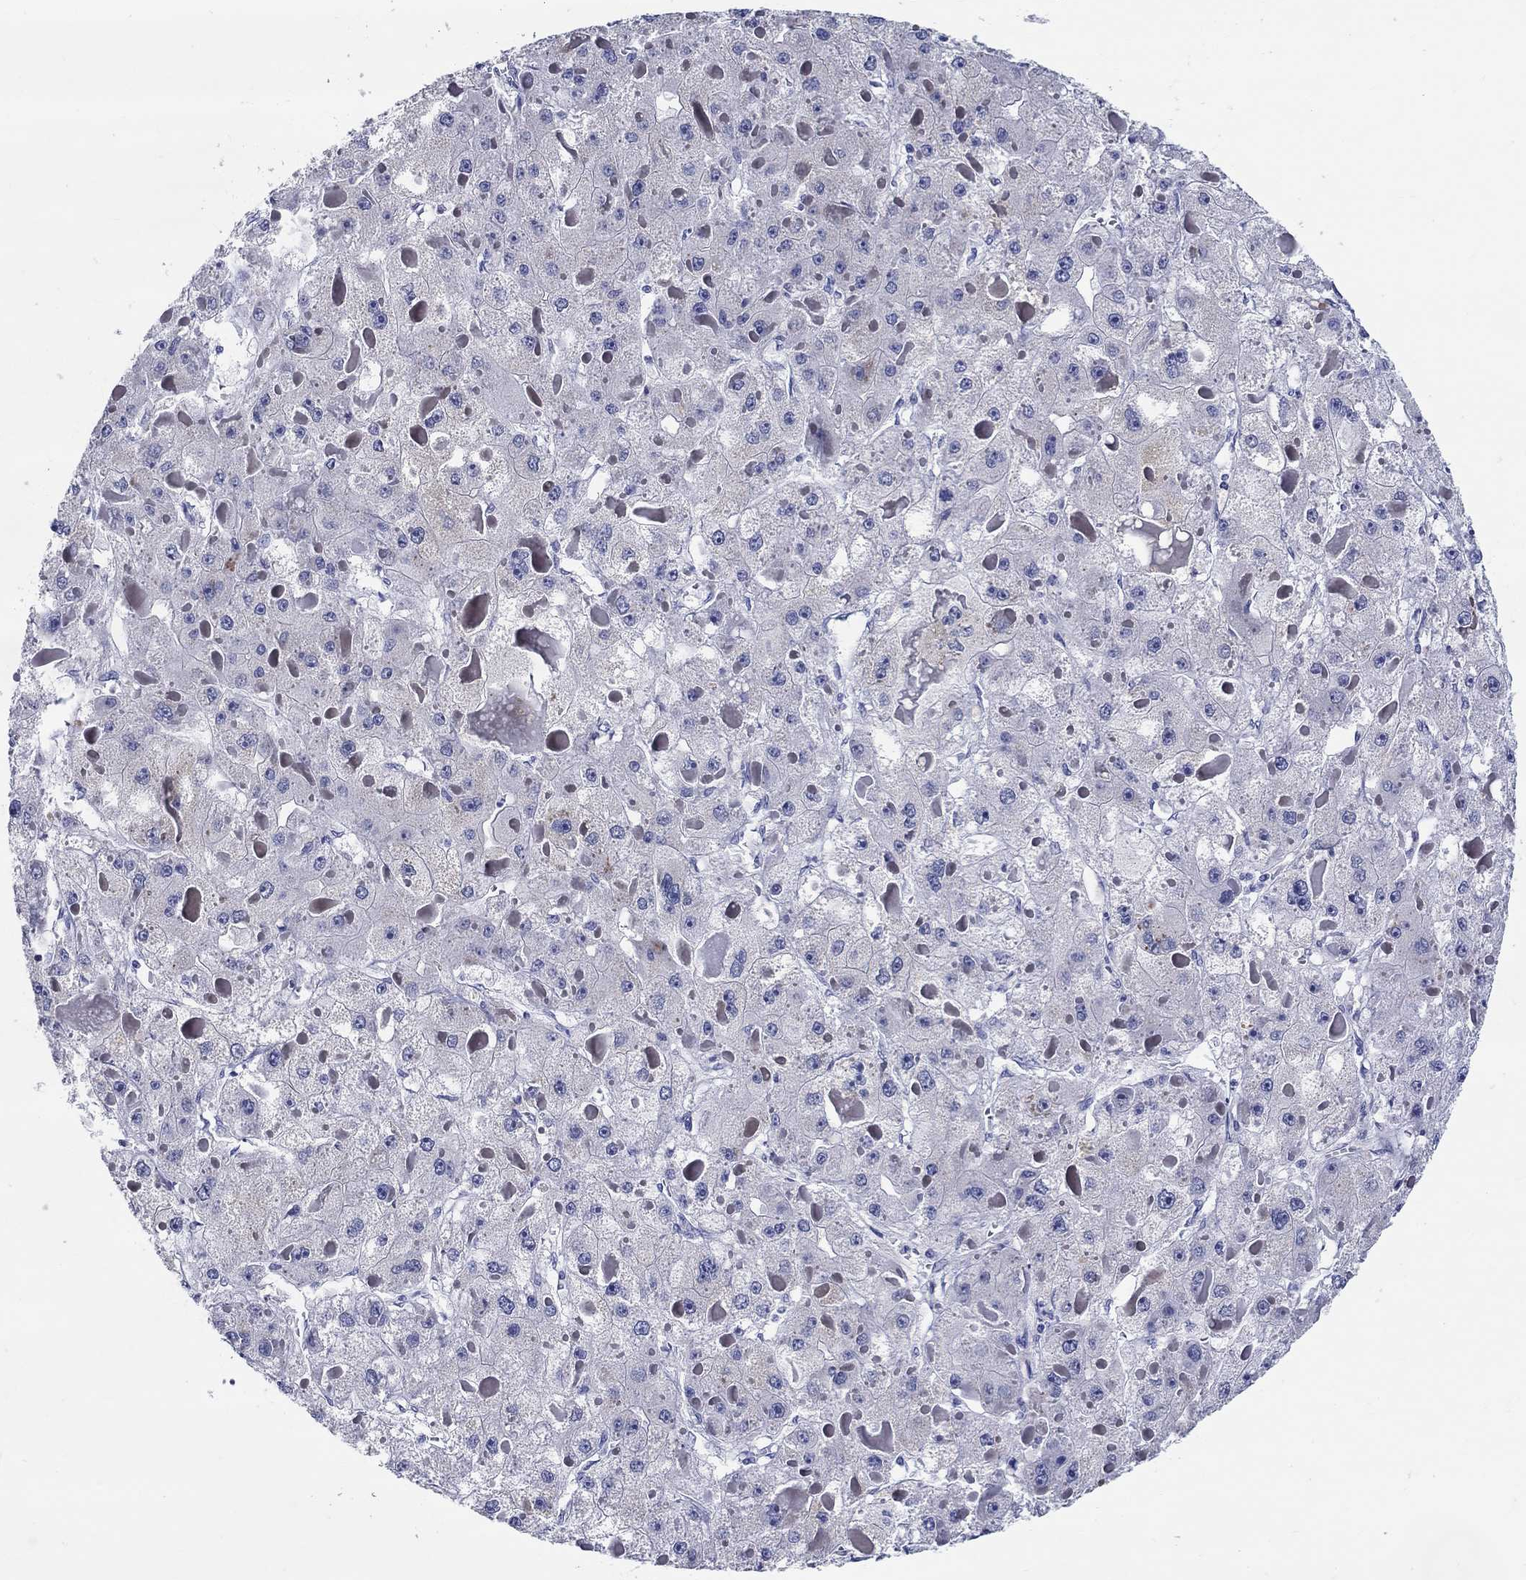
{"staining": {"intensity": "negative", "quantity": "none", "location": "none"}, "tissue": "liver cancer", "cell_type": "Tumor cells", "image_type": "cancer", "snomed": [{"axis": "morphology", "description": "Carcinoma, Hepatocellular, NOS"}, {"axis": "topography", "description": "Liver"}], "caption": "The immunohistochemistry histopathology image has no significant expression in tumor cells of liver cancer tissue.", "gene": "CRYGS", "patient": {"sex": "female", "age": 73}}